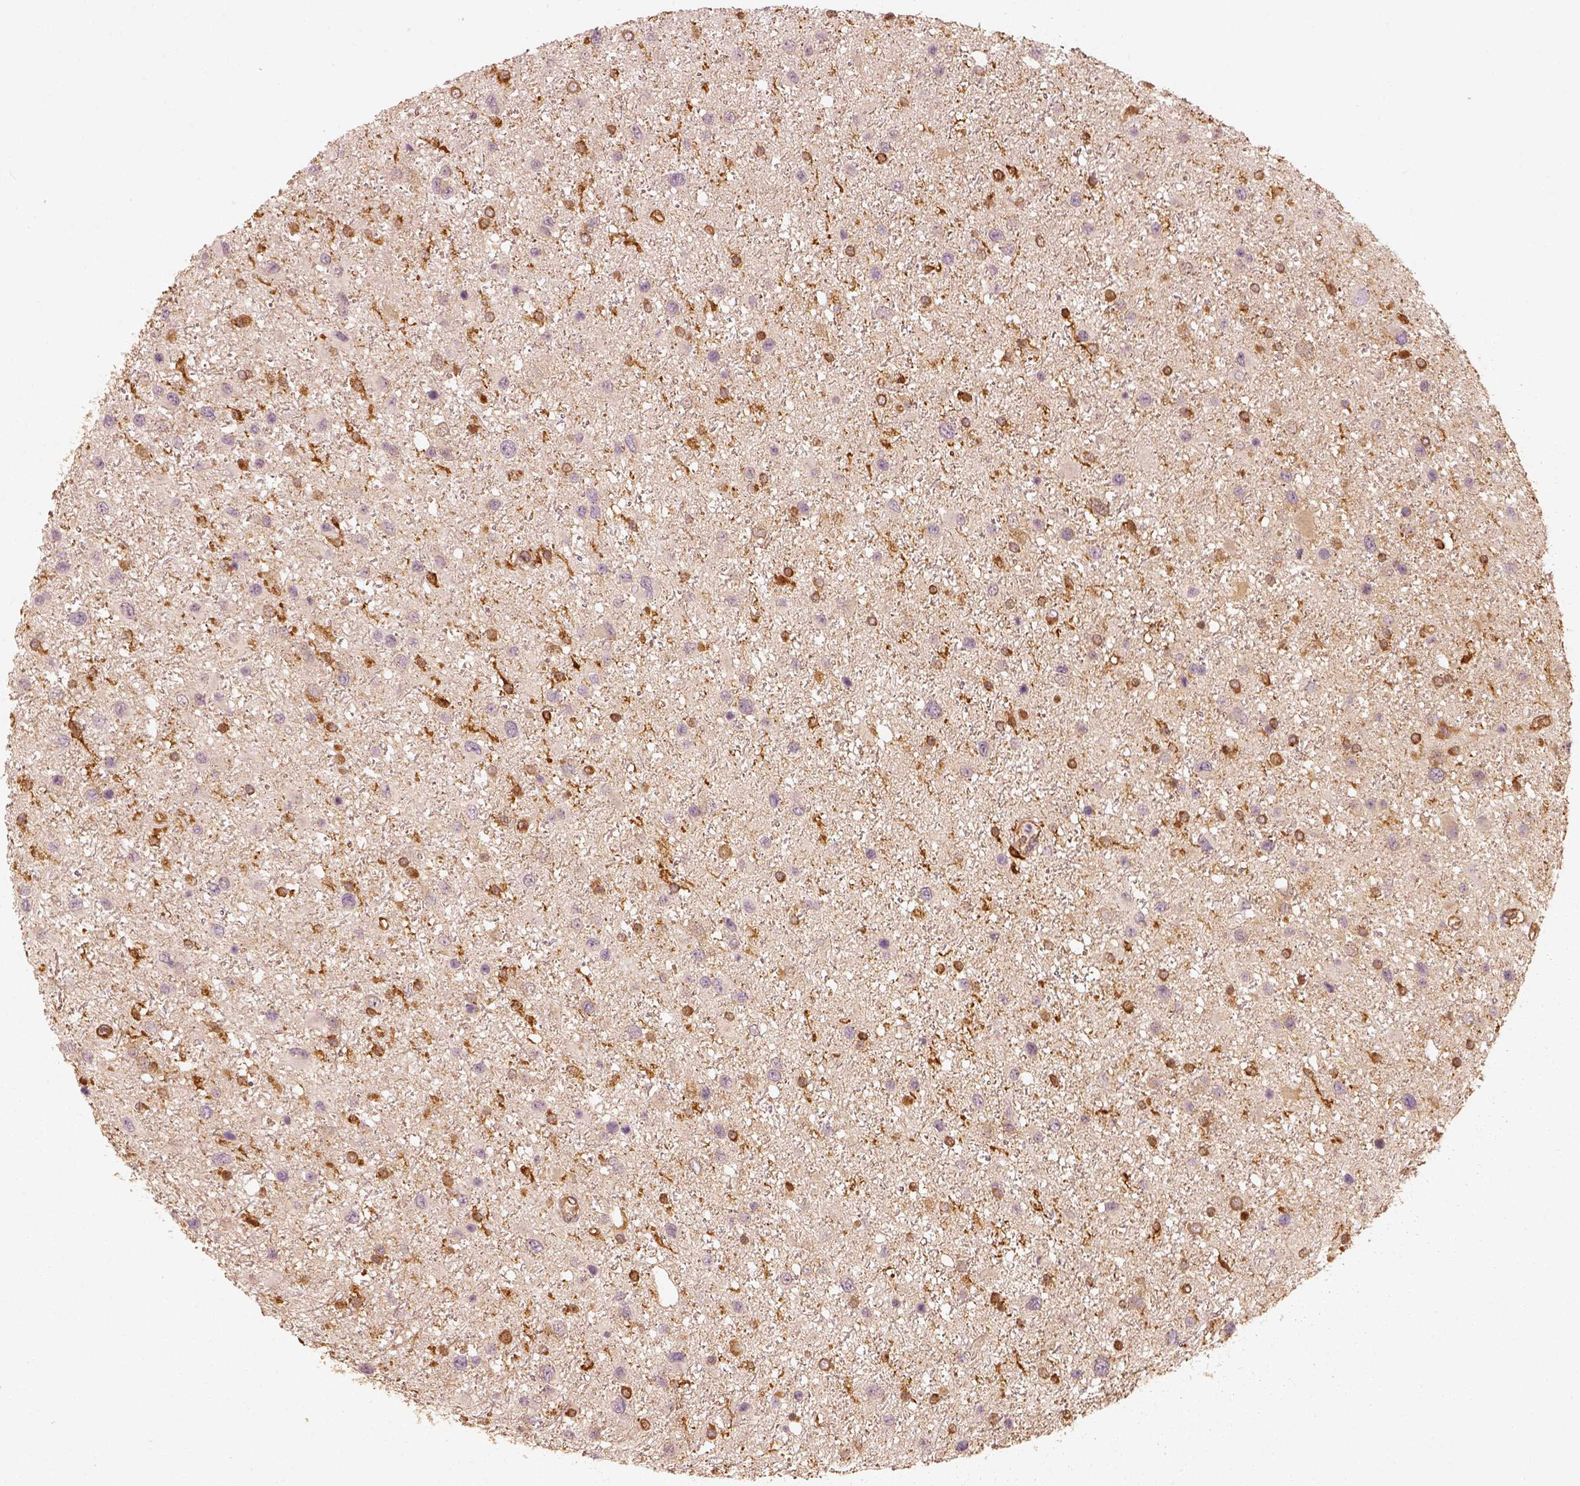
{"staining": {"intensity": "negative", "quantity": "none", "location": "none"}, "tissue": "glioma", "cell_type": "Tumor cells", "image_type": "cancer", "snomed": [{"axis": "morphology", "description": "Glioma, malignant, Low grade"}, {"axis": "topography", "description": "Brain"}], "caption": "Immunohistochemical staining of human malignant glioma (low-grade) demonstrates no significant staining in tumor cells.", "gene": "FSCN1", "patient": {"sex": "female", "age": 32}}